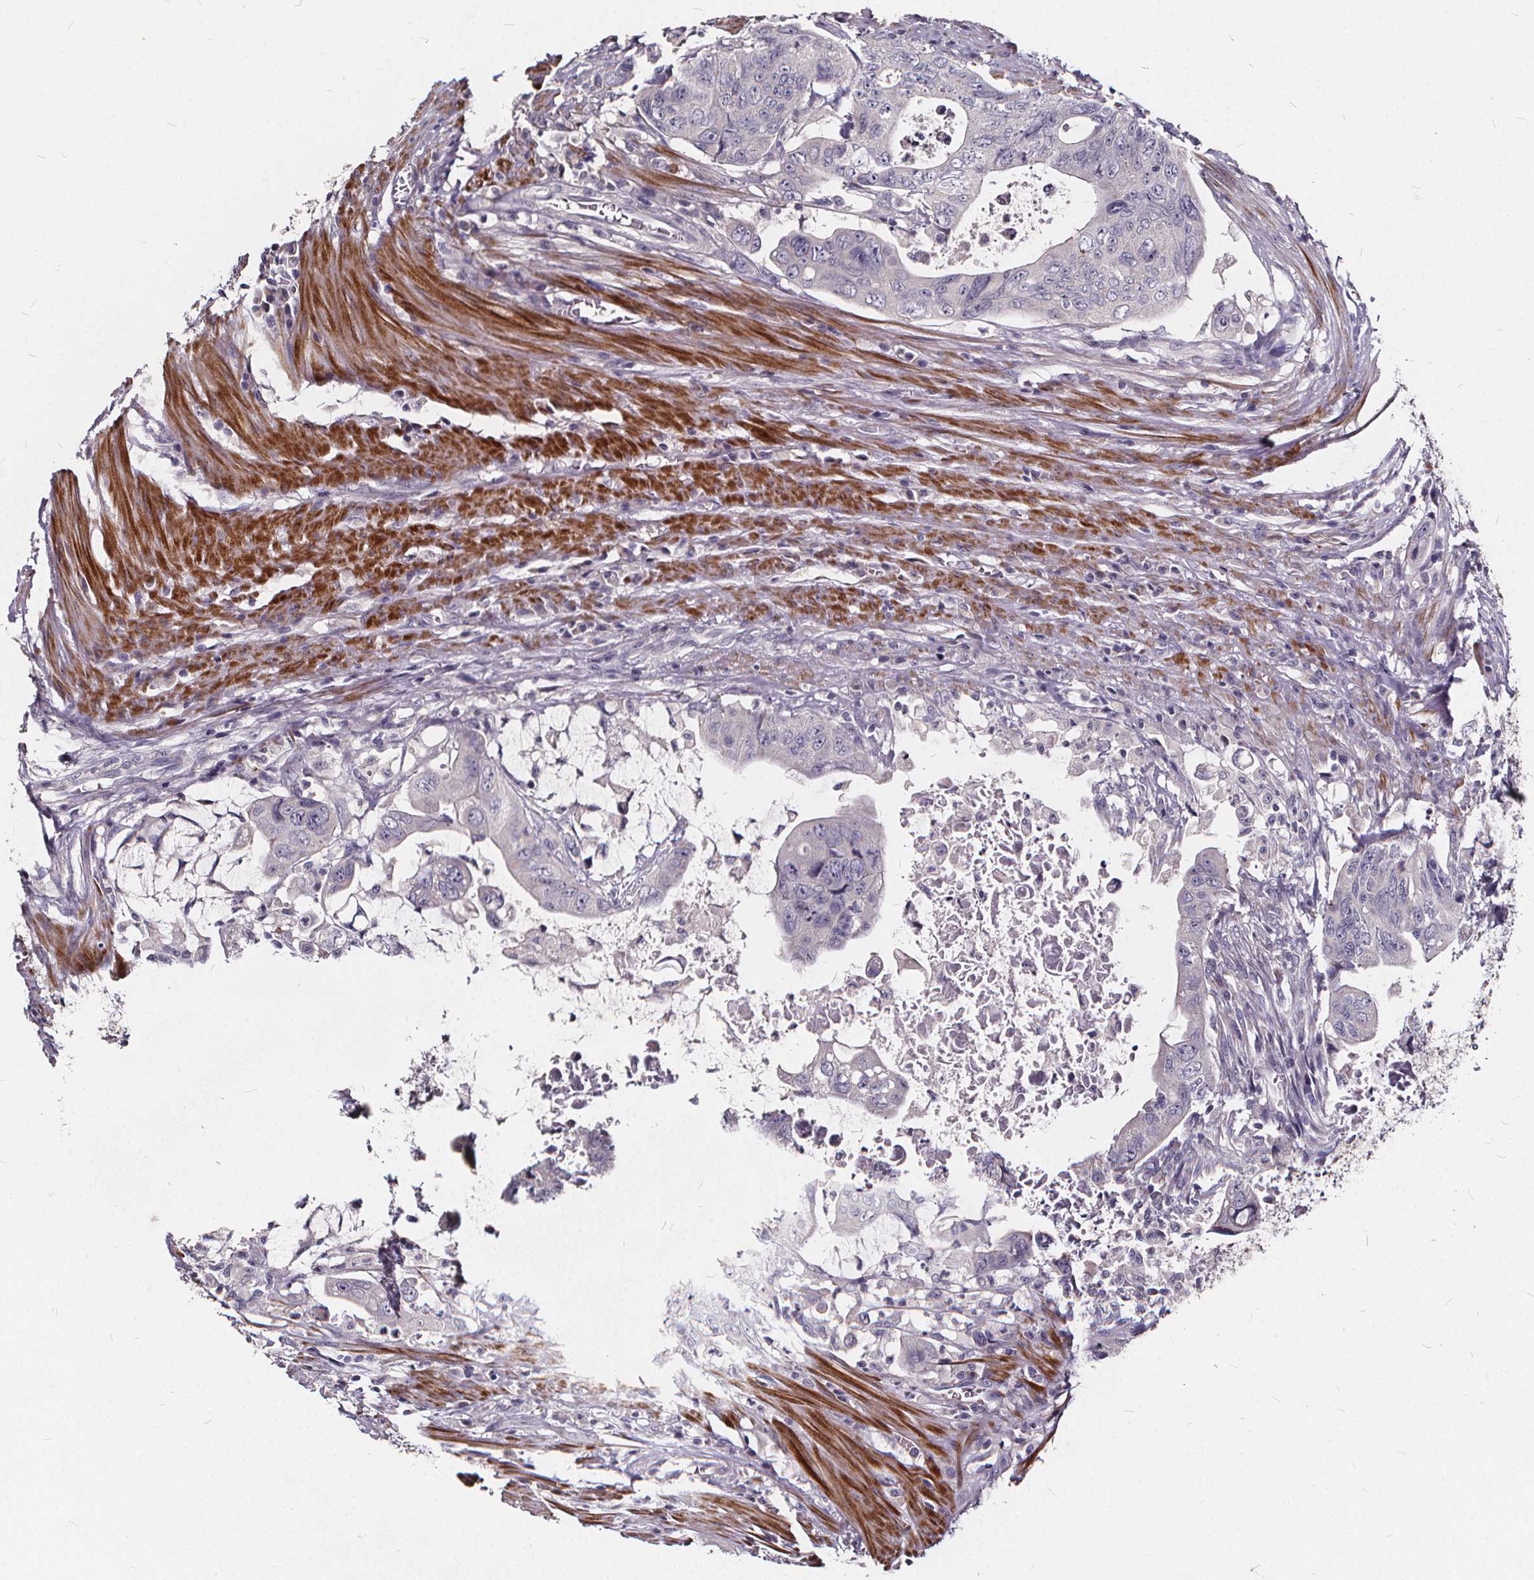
{"staining": {"intensity": "negative", "quantity": "none", "location": "none"}, "tissue": "colorectal cancer", "cell_type": "Tumor cells", "image_type": "cancer", "snomed": [{"axis": "morphology", "description": "Adenocarcinoma, NOS"}, {"axis": "topography", "description": "Colon"}], "caption": "Immunohistochemistry (IHC) image of neoplastic tissue: colorectal cancer (adenocarcinoma) stained with DAB reveals no significant protein positivity in tumor cells.", "gene": "TSPAN14", "patient": {"sex": "male", "age": 57}}